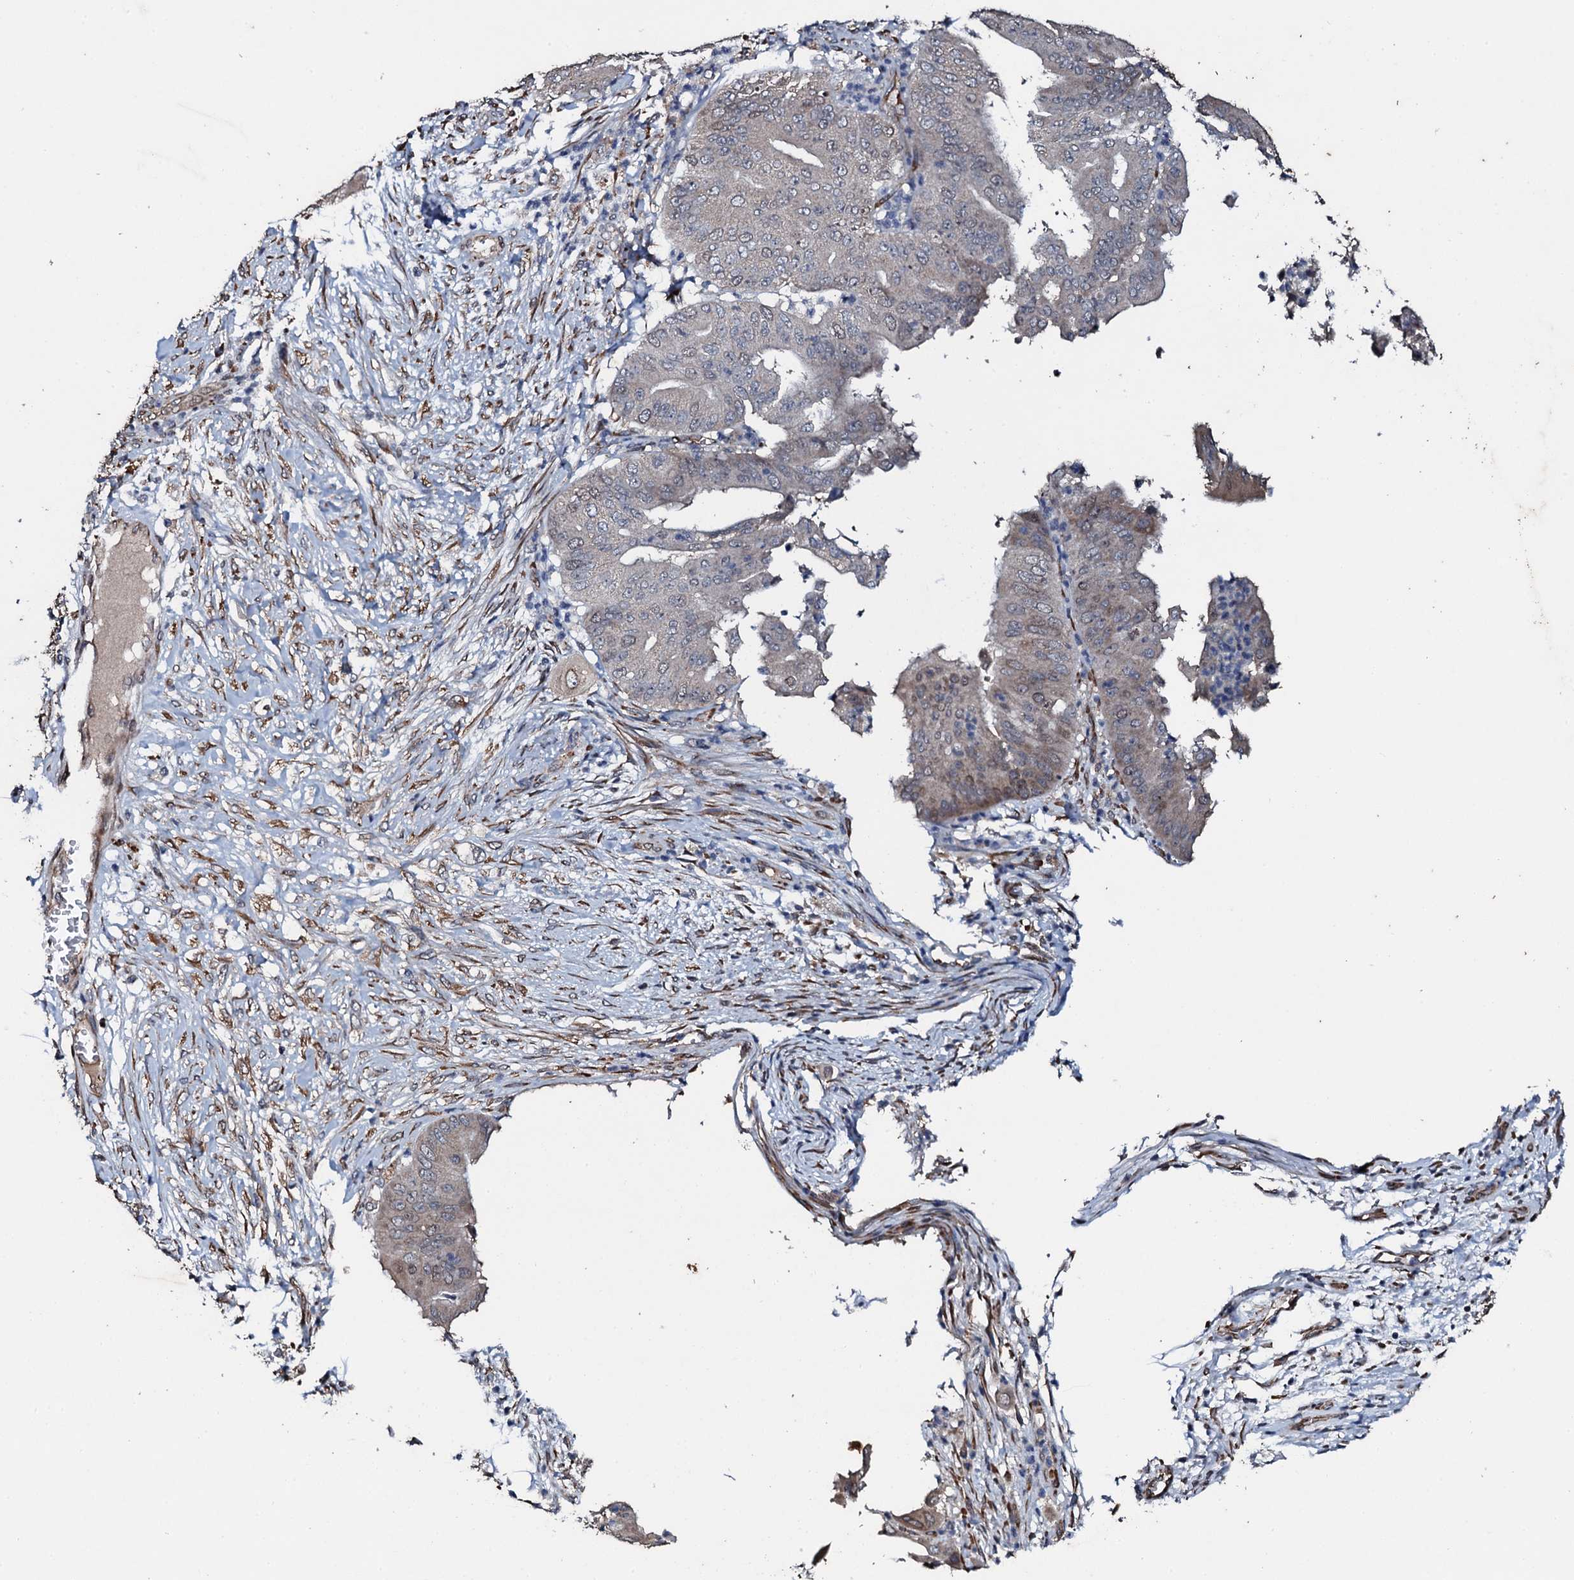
{"staining": {"intensity": "negative", "quantity": "none", "location": "none"}, "tissue": "pancreatic cancer", "cell_type": "Tumor cells", "image_type": "cancer", "snomed": [{"axis": "morphology", "description": "Adenocarcinoma, NOS"}, {"axis": "topography", "description": "Pancreas"}], "caption": "IHC image of pancreatic cancer stained for a protein (brown), which reveals no expression in tumor cells. Brightfield microscopy of IHC stained with DAB (3,3'-diaminobenzidine) (brown) and hematoxylin (blue), captured at high magnification.", "gene": "ADAMTS10", "patient": {"sex": "female", "age": 77}}